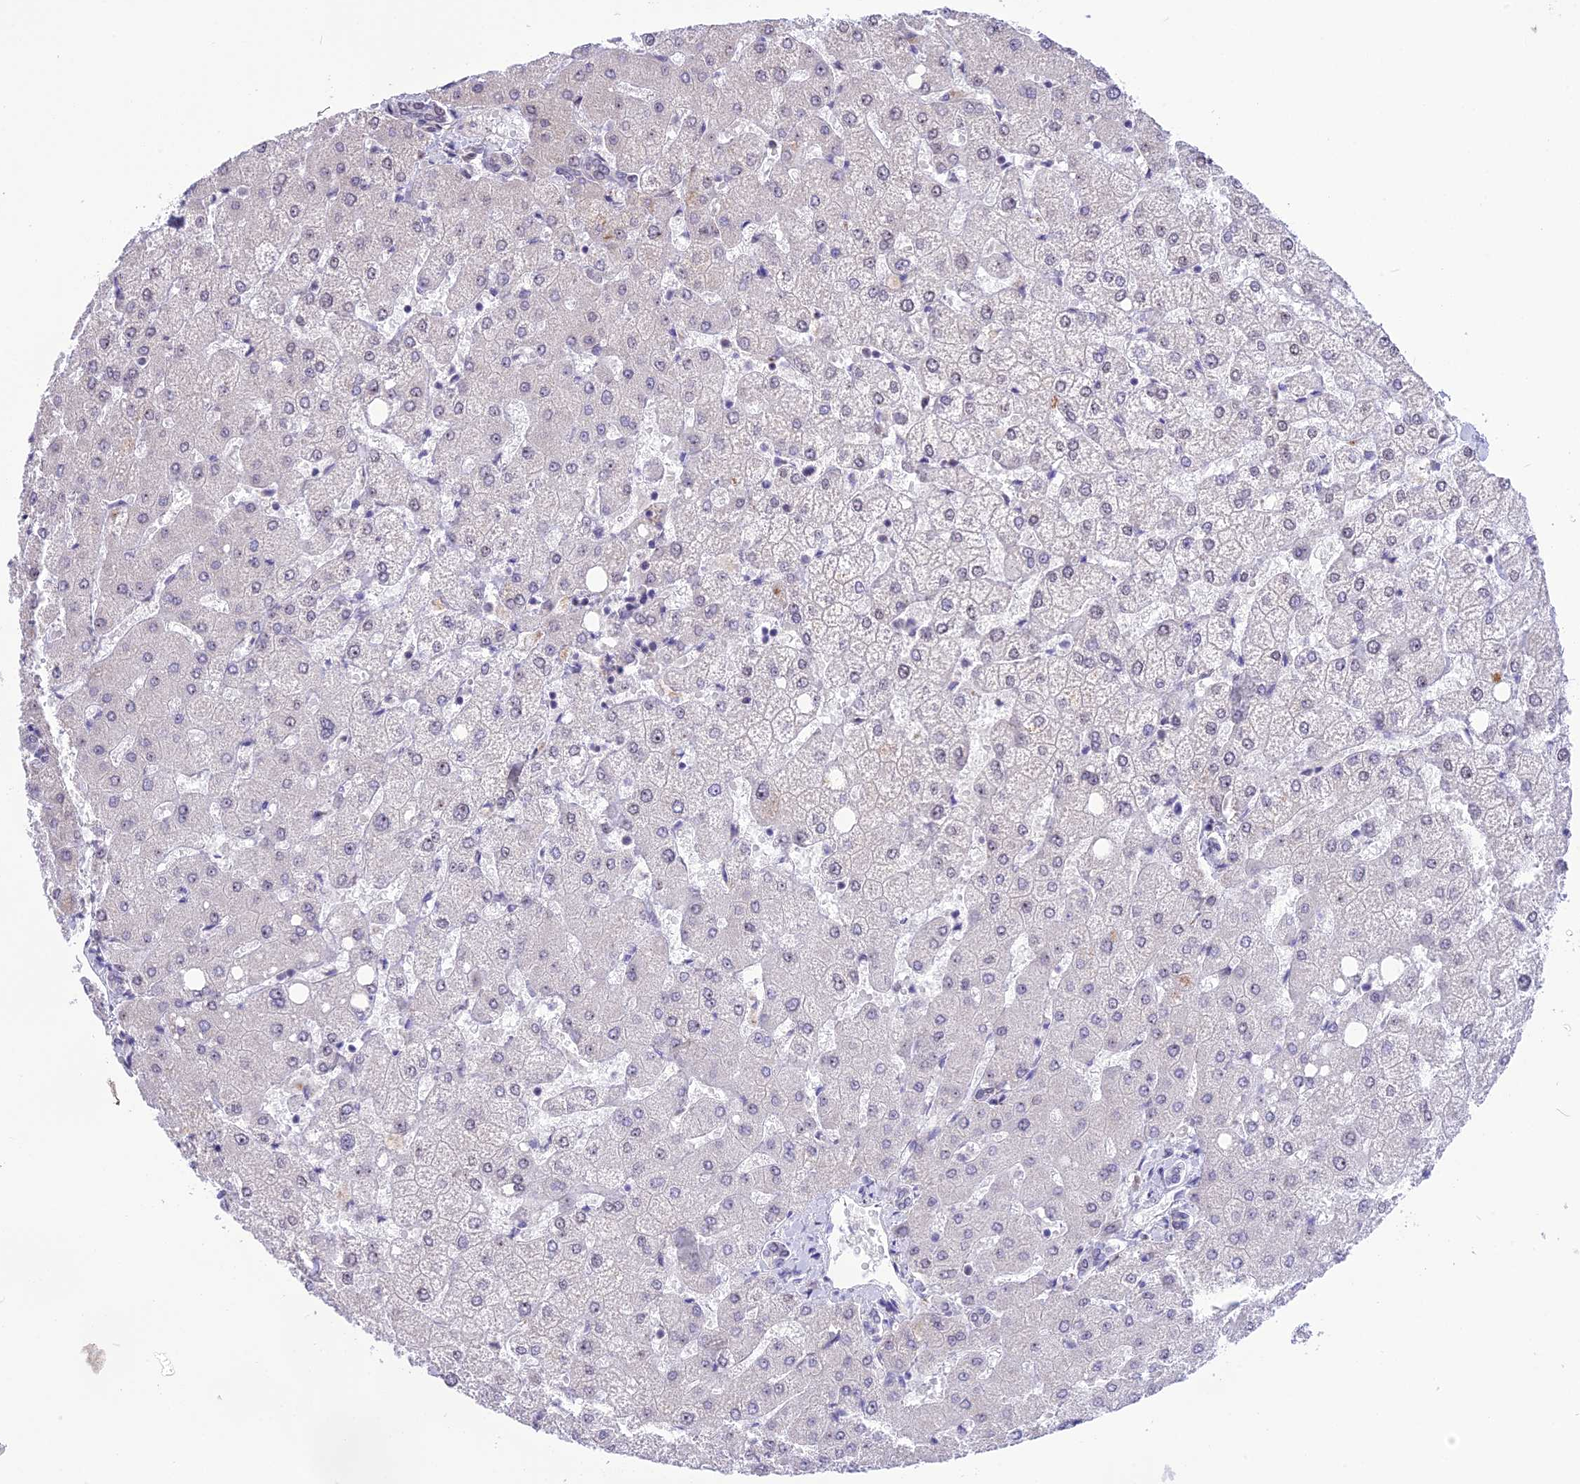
{"staining": {"intensity": "negative", "quantity": "none", "location": "none"}, "tissue": "liver", "cell_type": "Cholangiocytes", "image_type": "normal", "snomed": [{"axis": "morphology", "description": "Normal tissue, NOS"}, {"axis": "topography", "description": "Liver"}], "caption": "The micrograph reveals no significant positivity in cholangiocytes of liver. (Stains: DAB immunohistochemistry (IHC) with hematoxylin counter stain, Microscopy: brightfield microscopy at high magnification).", "gene": "CMSS1", "patient": {"sex": "female", "age": 54}}